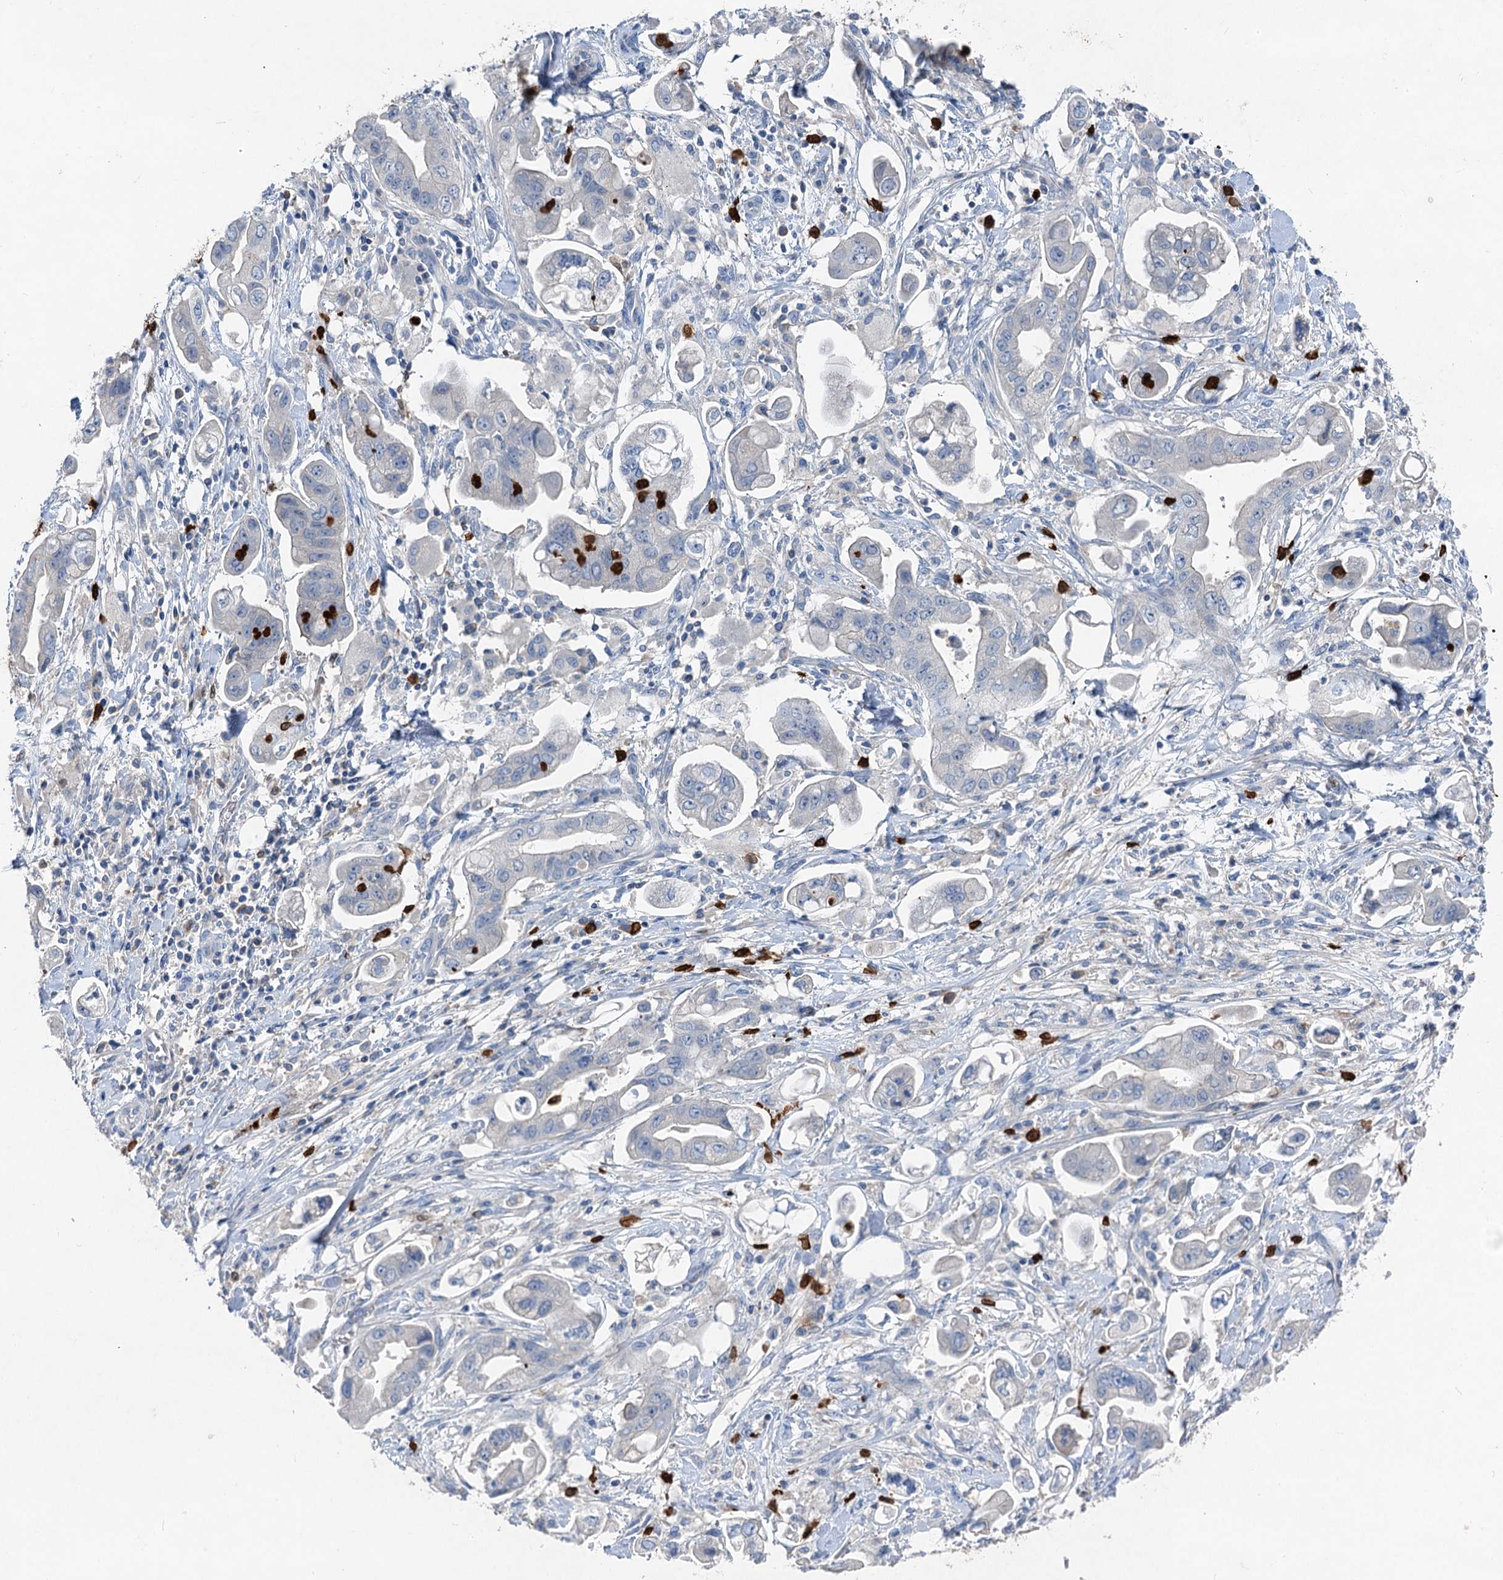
{"staining": {"intensity": "negative", "quantity": "none", "location": "none"}, "tissue": "stomach cancer", "cell_type": "Tumor cells", "image_type": "cancer", "snomed": [{"axis": "morphology", "description": "Adenocarcinoma, NOS"}, {"axis": "topography", "description": "Stomach"}], "caption": "Immunohistochemistry (IHC) photomicrograph of neoplastic tissue: human stomach cancer (adenocarcinoma) stained with DAB demonstrates no significant protein staining in tumor cells.", "gene": "OTOA", "patient": {"sex": "male", "age": 62}}